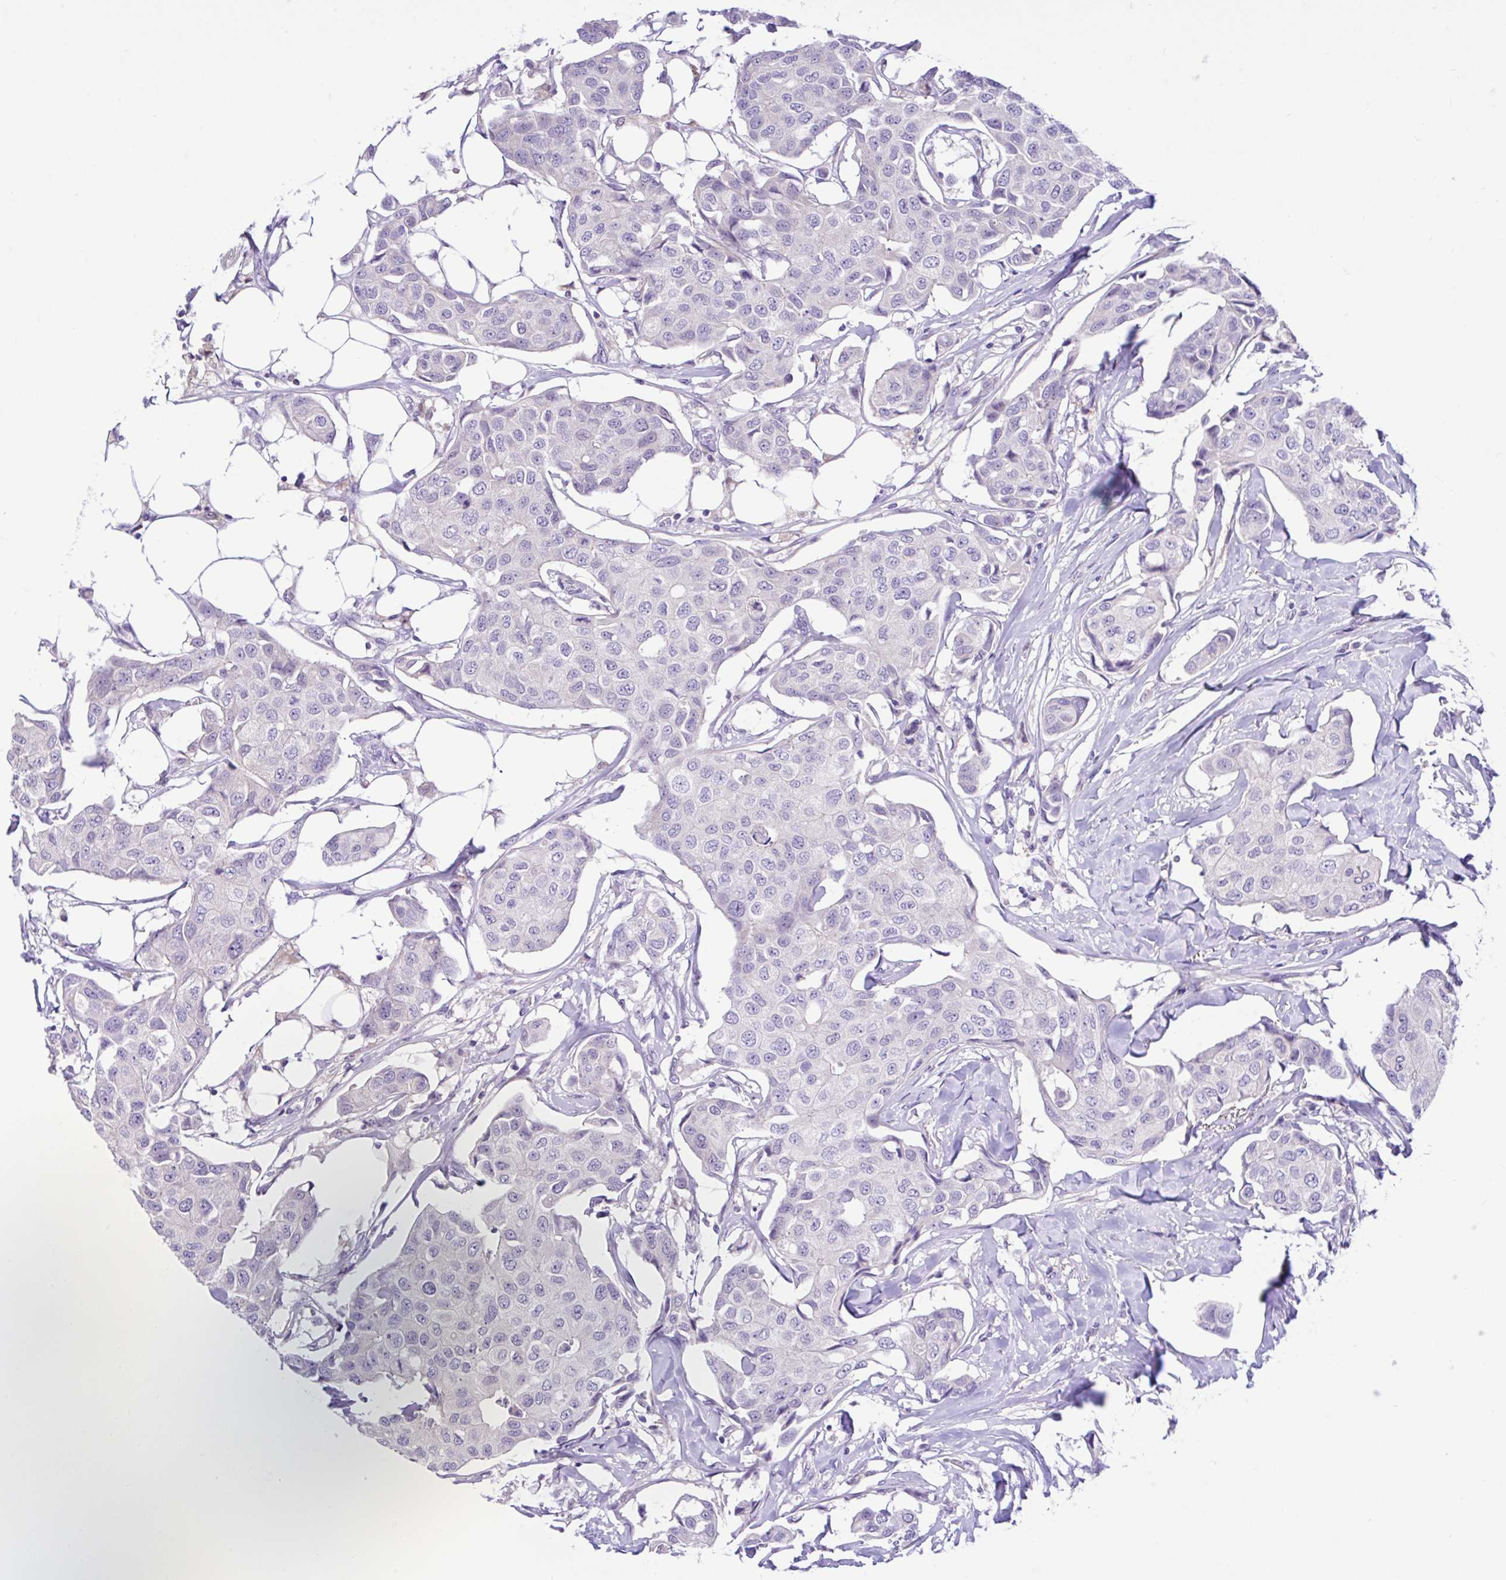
{"staining": {"intensity": "negative", "quantity": "none", "location": "none"}, "tissue": "breast cancer", "cell_type": "Tumor cells", "image_type": "cancer", "snomed": [{"axis": "morphology", "description": "Duct carcinoma"}, {"axis": "topography", "description": "Breast"}, {"axis": "topography", "description": "Lymph node"}], "caption": "The immunohistochemistry (IHC) histopathology image has no significant positivity in tumor cells of breast cancer (invasive ductal carcinoma) tissue.", "gene": "ANO4", "patient": {"sex": "female", "age": 80}}